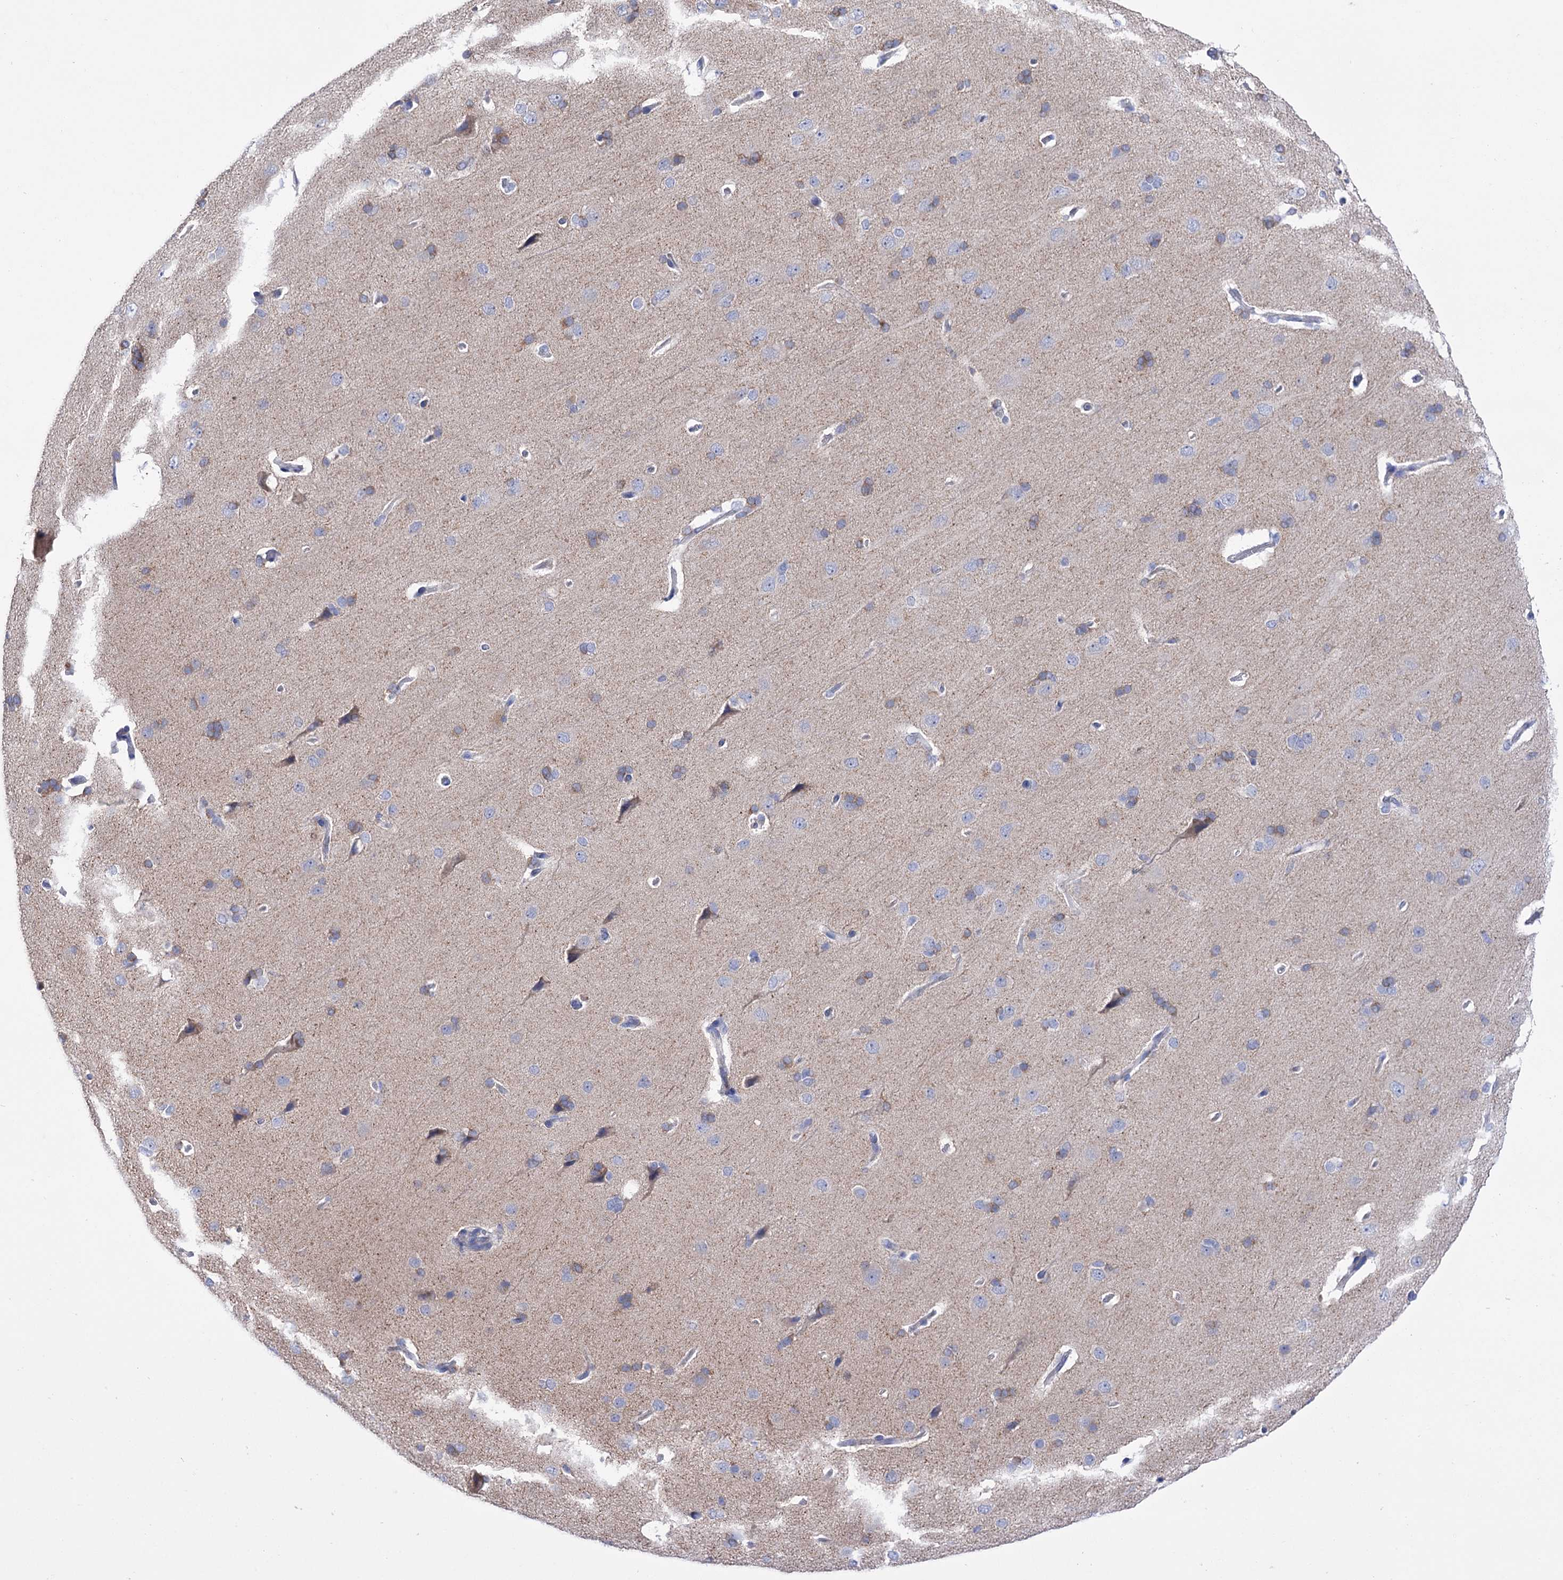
{"staining": {"intensity": "negative", "quantity": "none", "location": "none"}, "tissue": "cerebral cortex", "cell_type": "Endothelial cells", "image_type": "normal", "snomed": [{"axis": "morphology", "description": "Normal tissue, NOS"}, {"axis": "topography", "description": "Cerebral cortex"}], "caption": "A high-resolution image shows IHC staining of benign cerebral cortex, which reveals no significant positivity in endothelial cells.", "gene": "BBS4", "patient": {"sex": "male", "age": 62}}